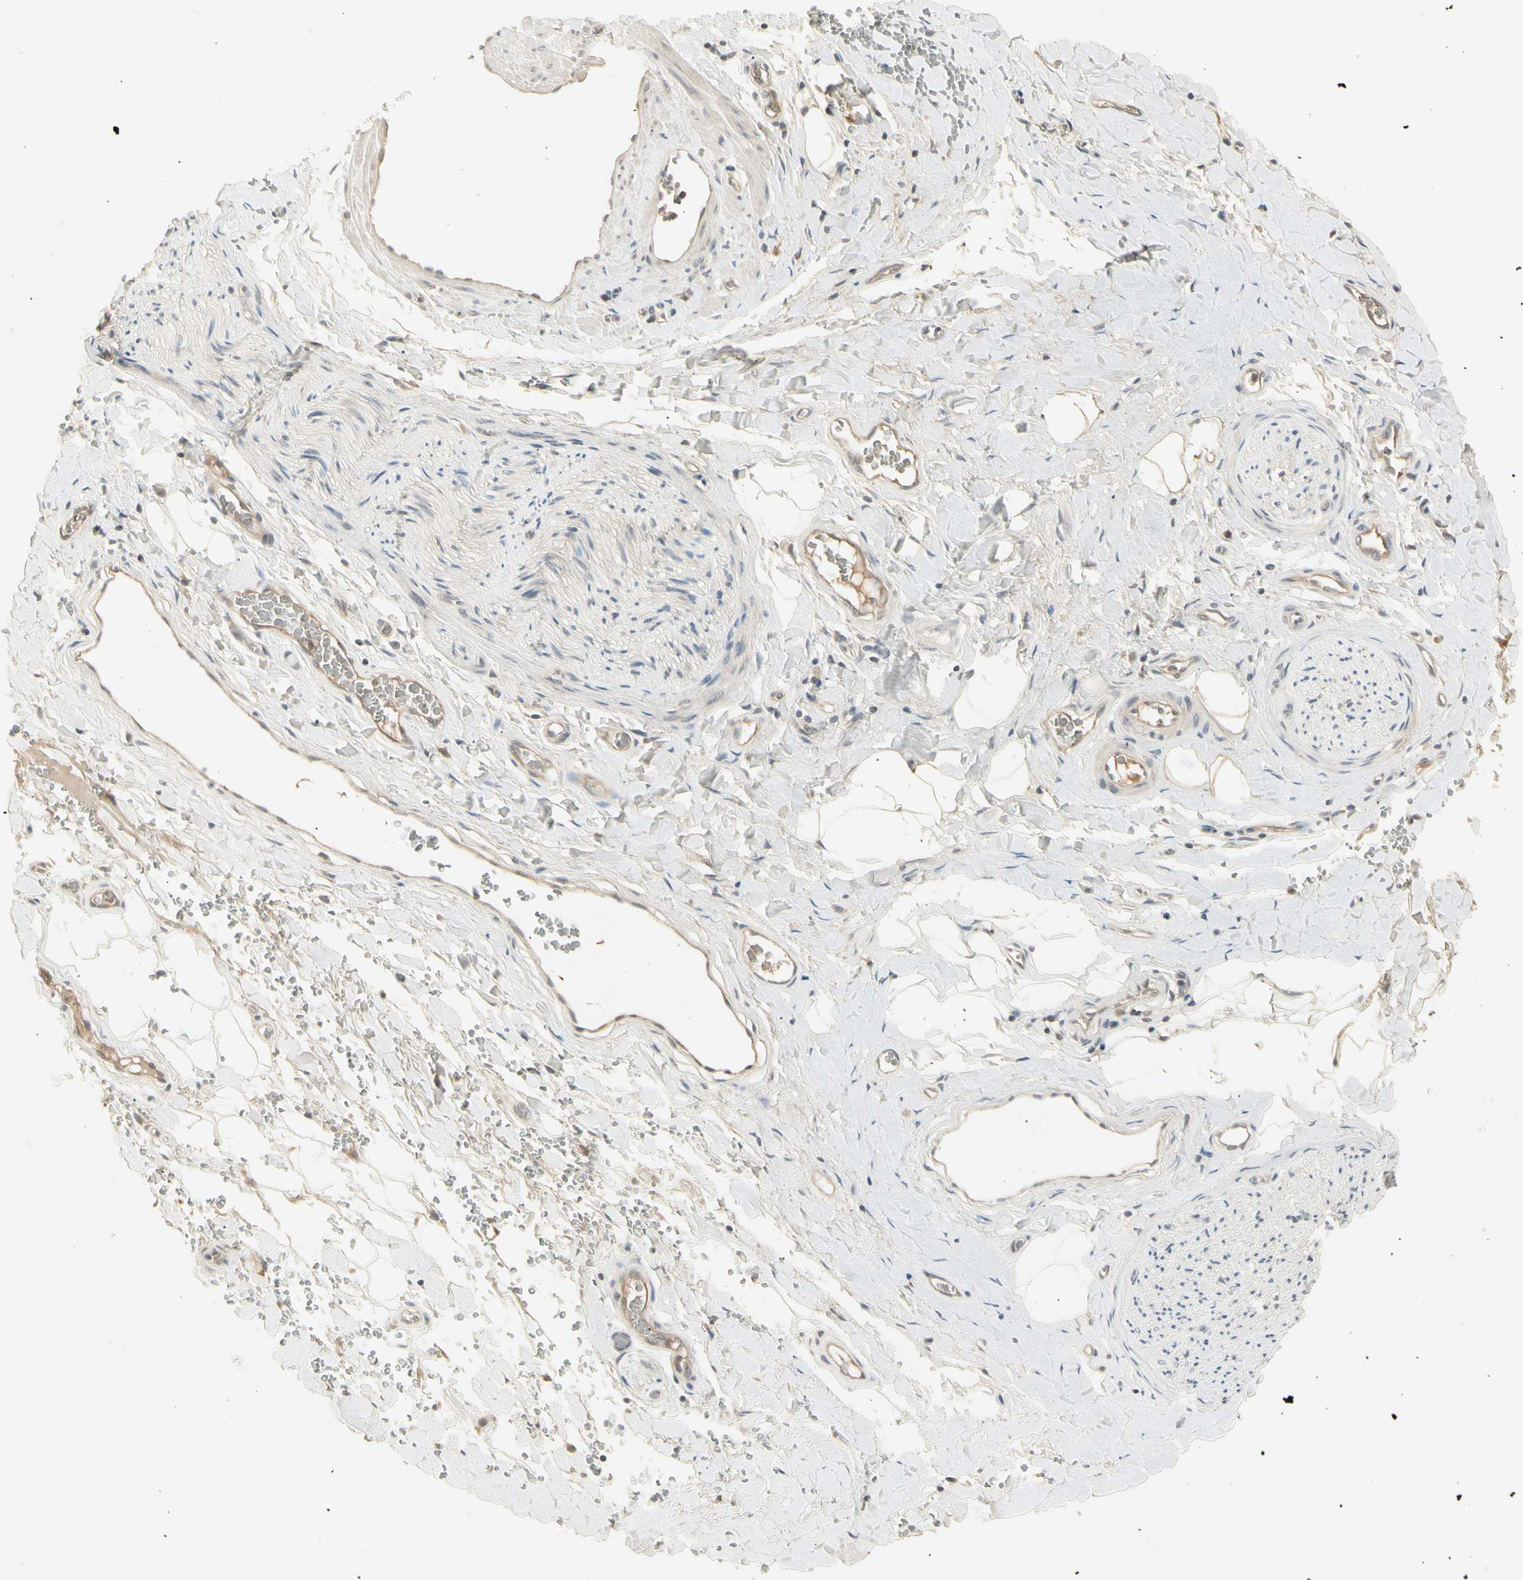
{"staining": {"intensity": "moderate", "quantity": "25%-75%", "location": "cytoplasmic/membranous,nuclear"}, "tissue": "adipose tissue", "cell_type": "Adipocytes", "image_type": "normal", "snomed": [{"axis": "morphology", "description": "Normal tissue, NOS"}, {"axis": "morphology", "description": "Carcinoma, NOS"}, {"axis": "topography", "description": "Pancreas"}, {"axis": "topography", "description": "Peripheral nerve tissue"}], "caption": "This histopathology image reveals immunohistochemistry staining of normal adipose tissue, with medium moderate cytoplasmic/membranous,nuclear positivity in approximately 25%-75% of adipocytes.", "gene": "CCL4", "patient": {"sex": "female", "age": 29}}